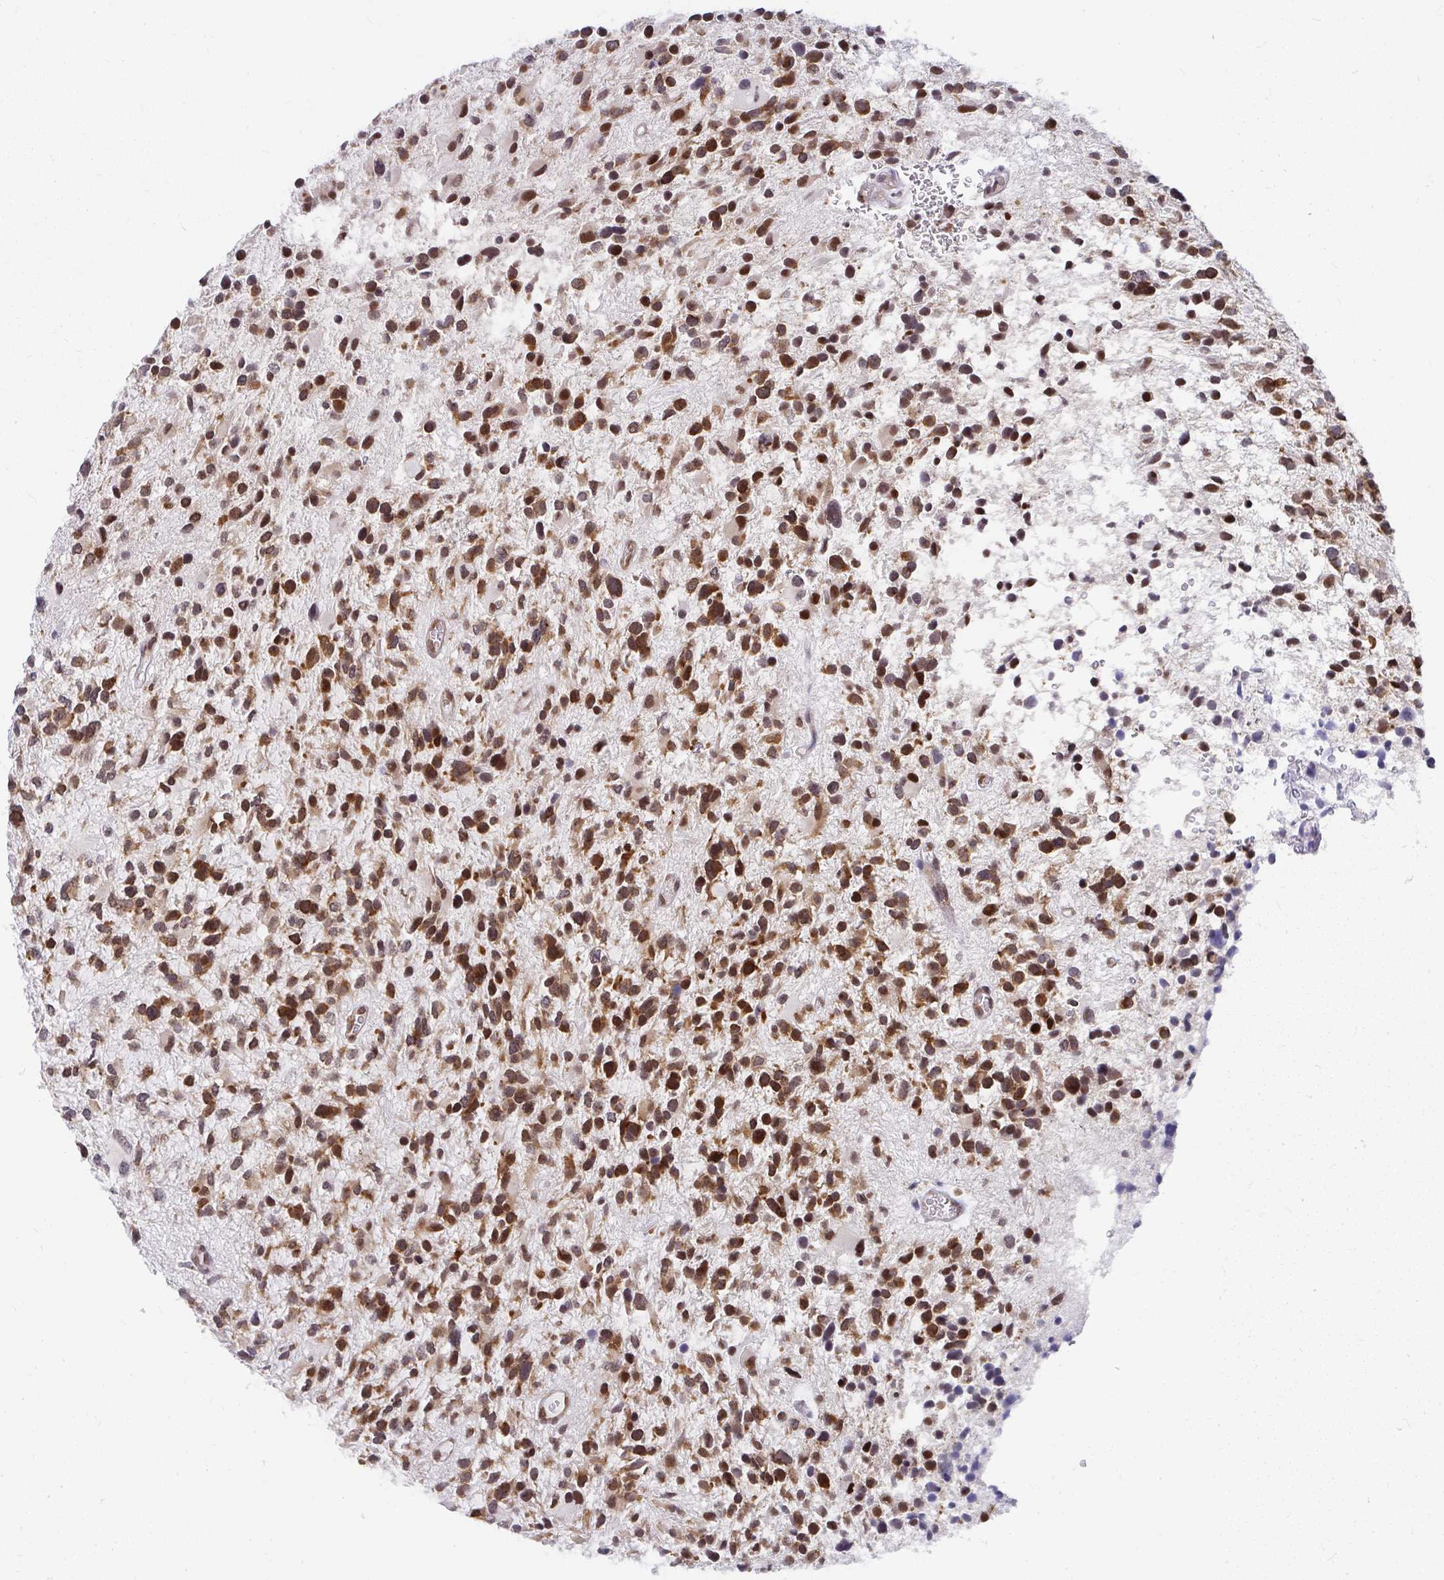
{"staining": {"intensity": "moderate", "quantity": ">75%", "location": "cytoplasmic/membranous,nuclear"}, "tissue": "glioma", "cell_type": "Tumor cells", "image_type": "cancer", "snomed": [{"axis": "morphology", "description": "Glioma, malignant, High grade"}, {"axis": "topography", "description": "Brain"}], "caption": "Tumor cells exhibit medium levels of moderate cytoplasmic/membranous and nuclear expression in about >75% of cells in human malignant high-grade glioma.", "gene": "SYNCRIP", "patient": {"sex": "female", "age": 11}}